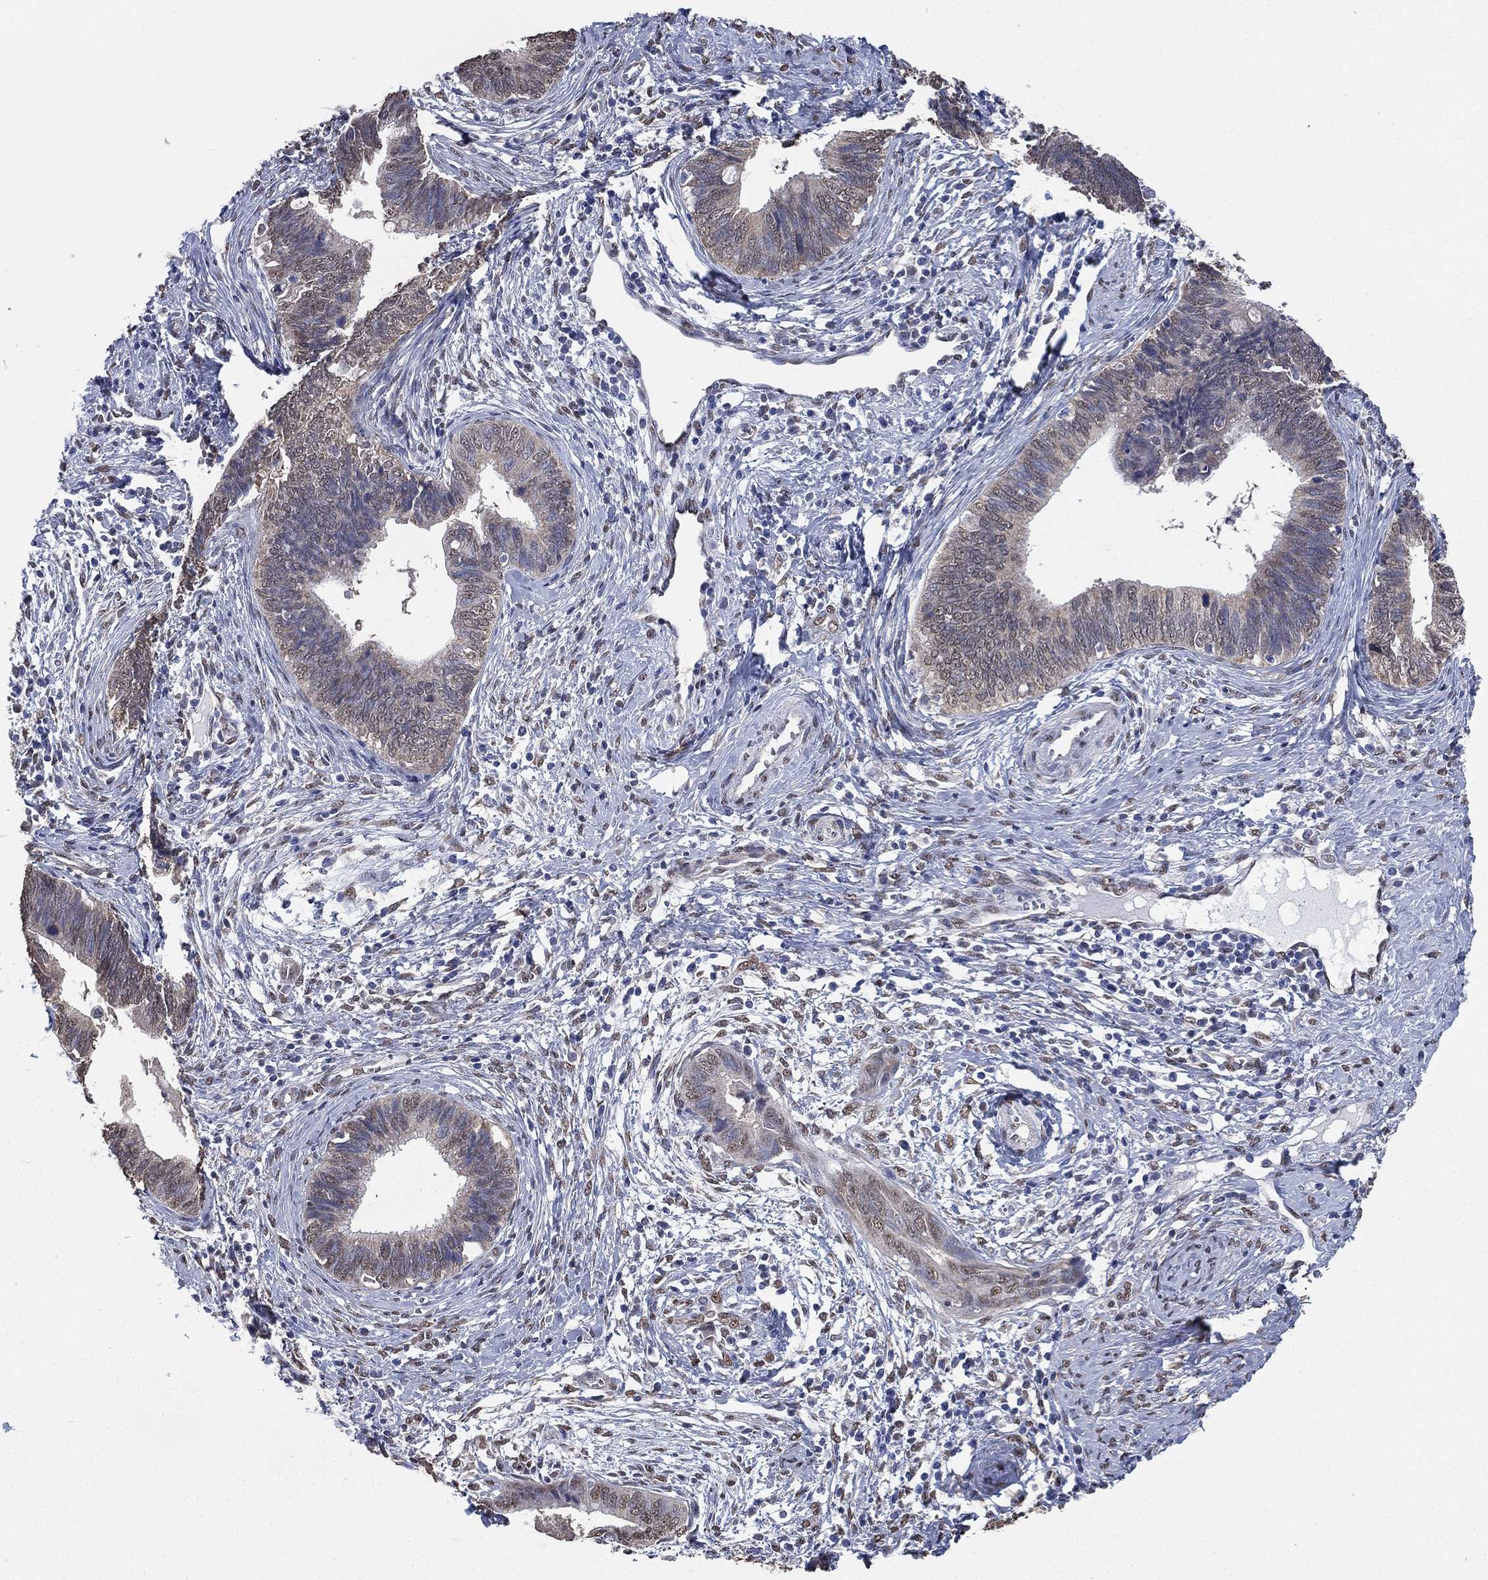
{"staining": {"intensity": "weak", "quantity": "<25%", "location": "cytoplasmic/membranous"}, "tissue": "cervical cancer", "cell_type": "Tumor cells", "image_type": "cancer", "snomed": [{"axis": "morphology", "description": "Adenocarcinoma, NOS"}, {"axis": "topography", "description": "Cervix"}], "caption": "This is a image of IHC staining of cervical adenocarcinoma, which shows no expression in tumor cells.", "gene": "ALDH7A1", "patient": {"sex": "female", "age": 42}}